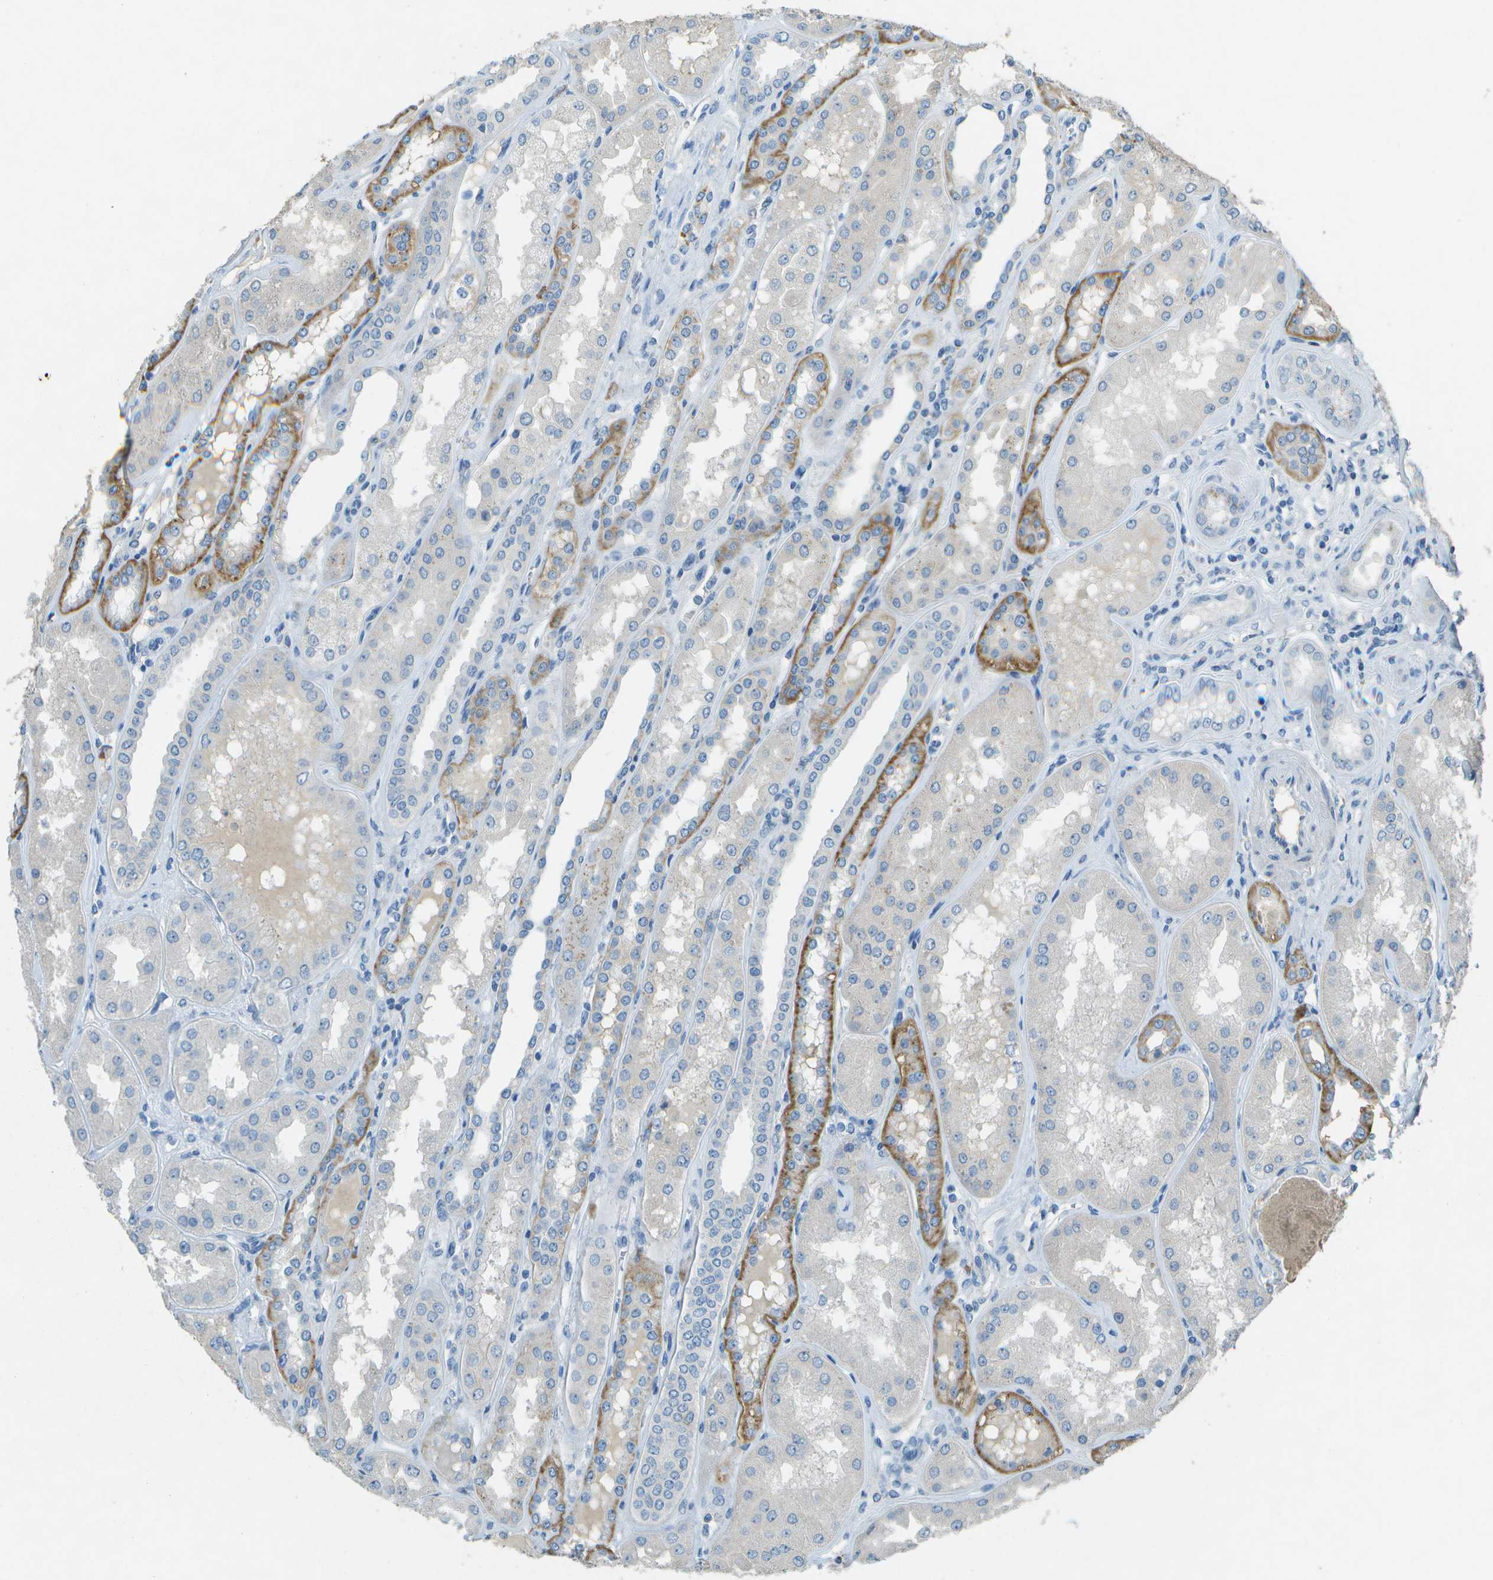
{"staining": {"intensity": "negative", "quantity": "none", "location": "none"}, "tissue": "kidney", "cell_type": "Cells in glomeruli", "image_type": "normal", "snomed": [{"axis": "morphology", "description": "Normal tissue, NOS"}, {"axis": "topography", "description": "Kidney"}], "caption": "Kidney was stained to show a protein in brown. There is no significant staining in cells in glomeruli. The staining was performed using DAB to visualize the protein expression in brown, while the nuclei were stained in blue with hematoxylin (Magnification: 20x).", "gene": "LGI2", "patient": {"sex": "female", "age": 56}}